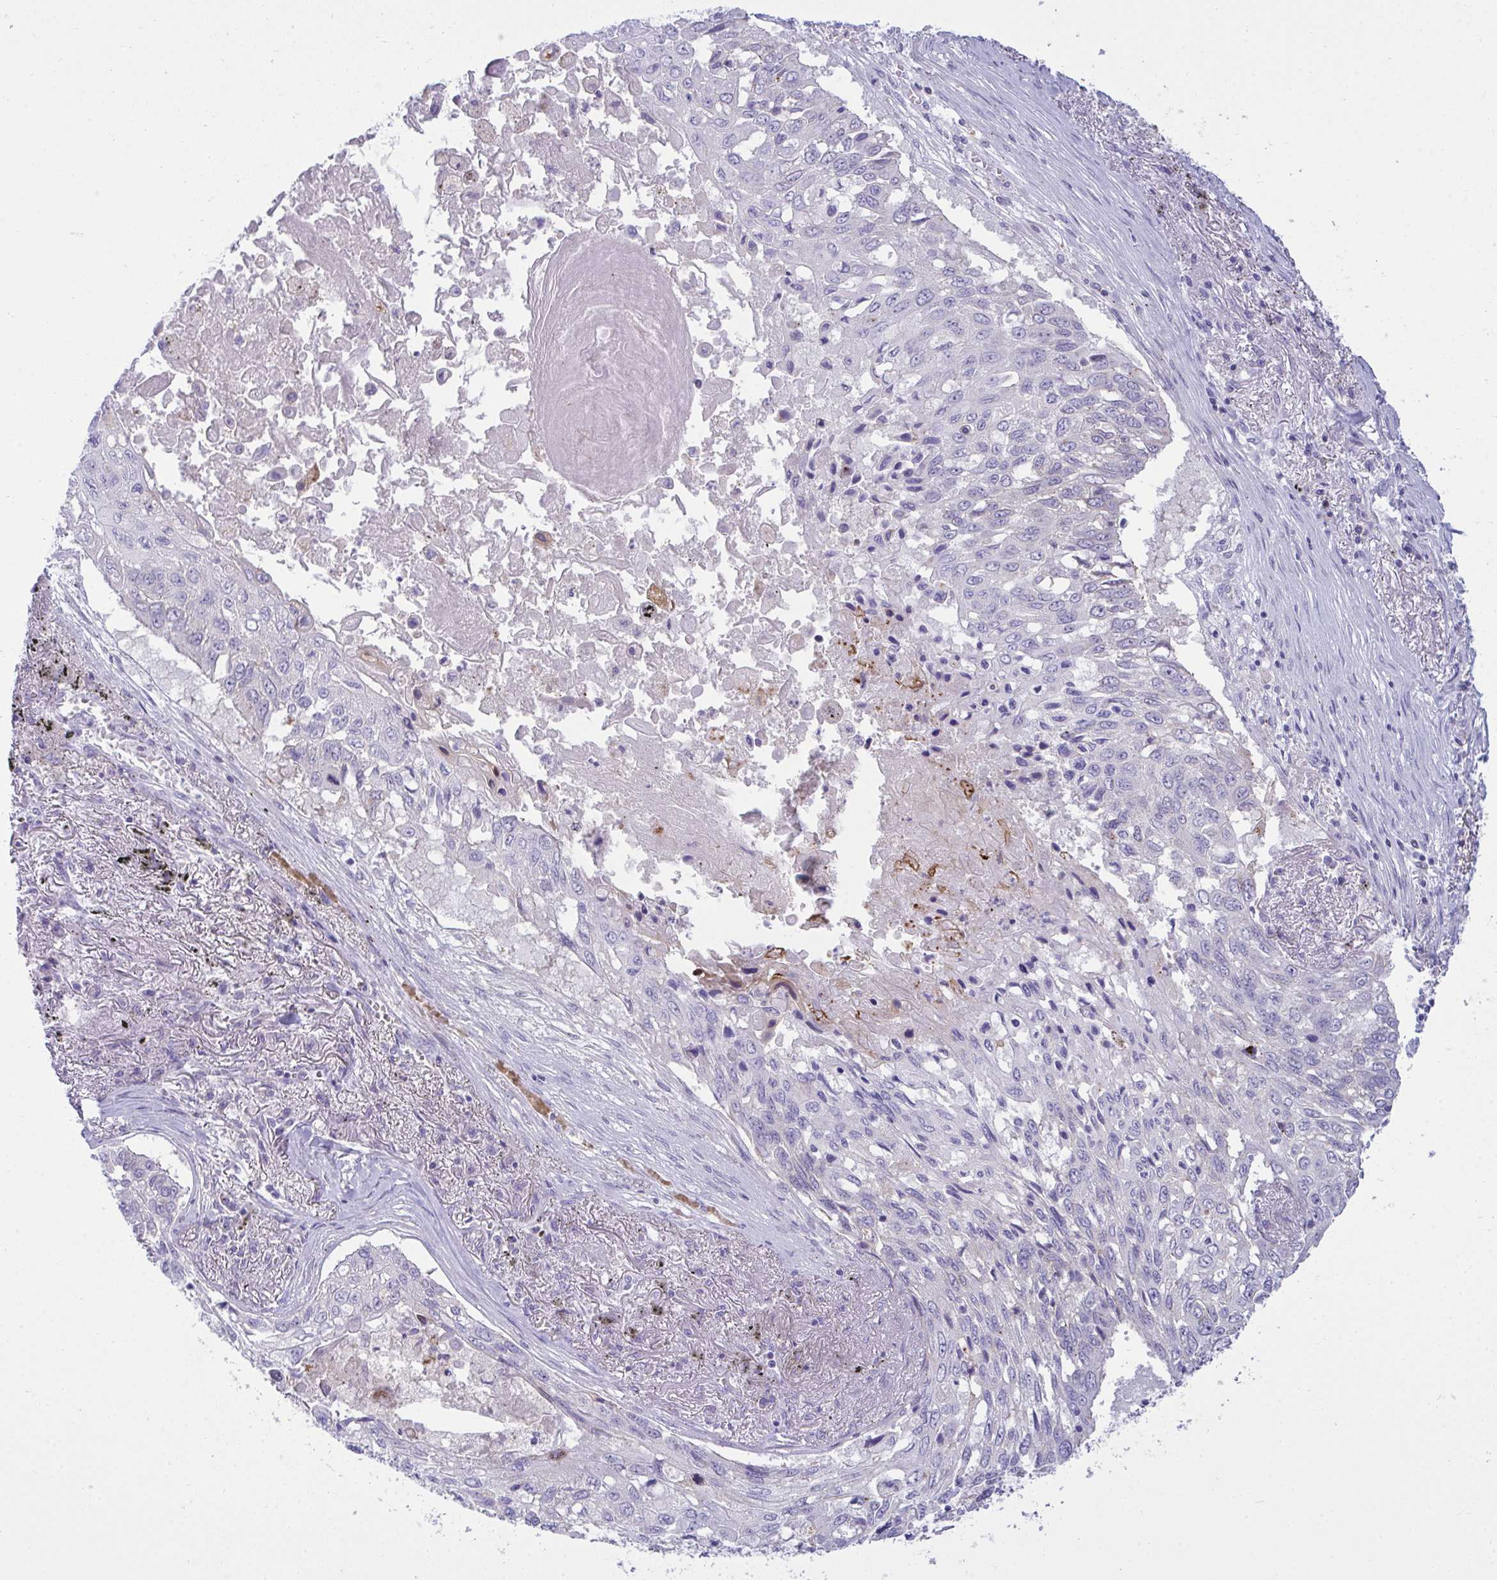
{"staining": {"intensity": "negative", "quantity": "none", "location": "none"}, "tissue": "lung cancer", "cell_type": "Tumor cells", "image_type": "cancer", "snomed": [{"axis": "morphology", "description": "Squamous cell carcinoma, NOS"}, {"axis": "topography", "description": "Lung"}], "caption": "Tumor cells are negative for protein expression in human lung squamous cell carcinoma. Brightfield microscopy of immunohistochemistry (IHC) stained with DAB (brown) and hematoxylin (blue), captured at high magnification.", "gene": "RGPD5", "patient": {"sex": "male", "age": 75}}